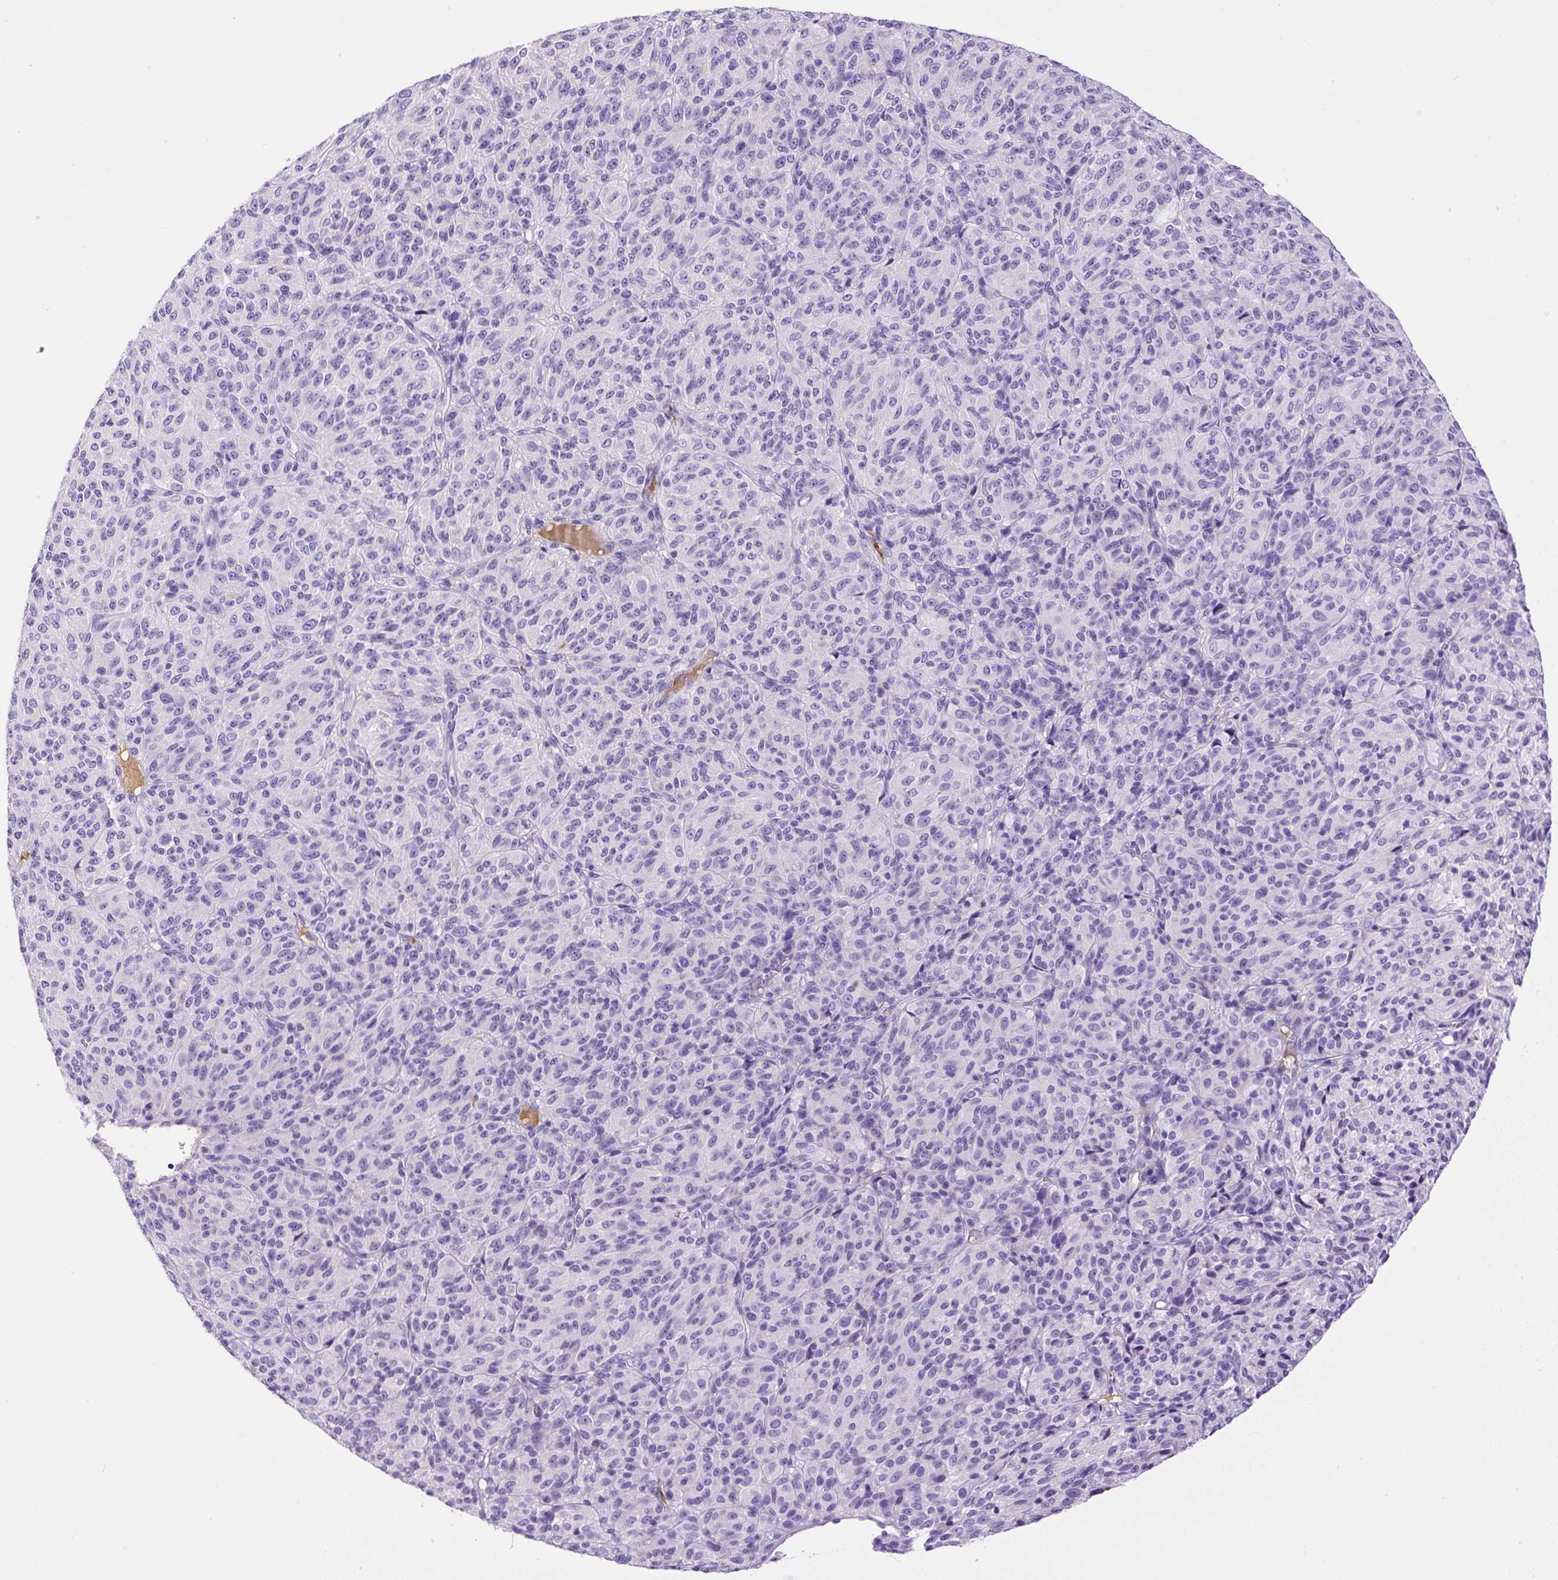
{"staining": {"intensity": "negative", "quantity": "none", "location": "none"}, "tissue": "melanoma", "cell_type": "Tumor cells", "image_type": "cancer", "snomed": [{"axis": "morphology", "description": "Malignant melanoma, Metastatic site"}, {"axis": "topography", "description": "Brain"}], "caption": "Immunohistochemical staining of malignant melanoma (metastatic site) shows no significant expression in tumor cells.", "gene": "APCS", "patient": {"sex": "female", "age": 56}}